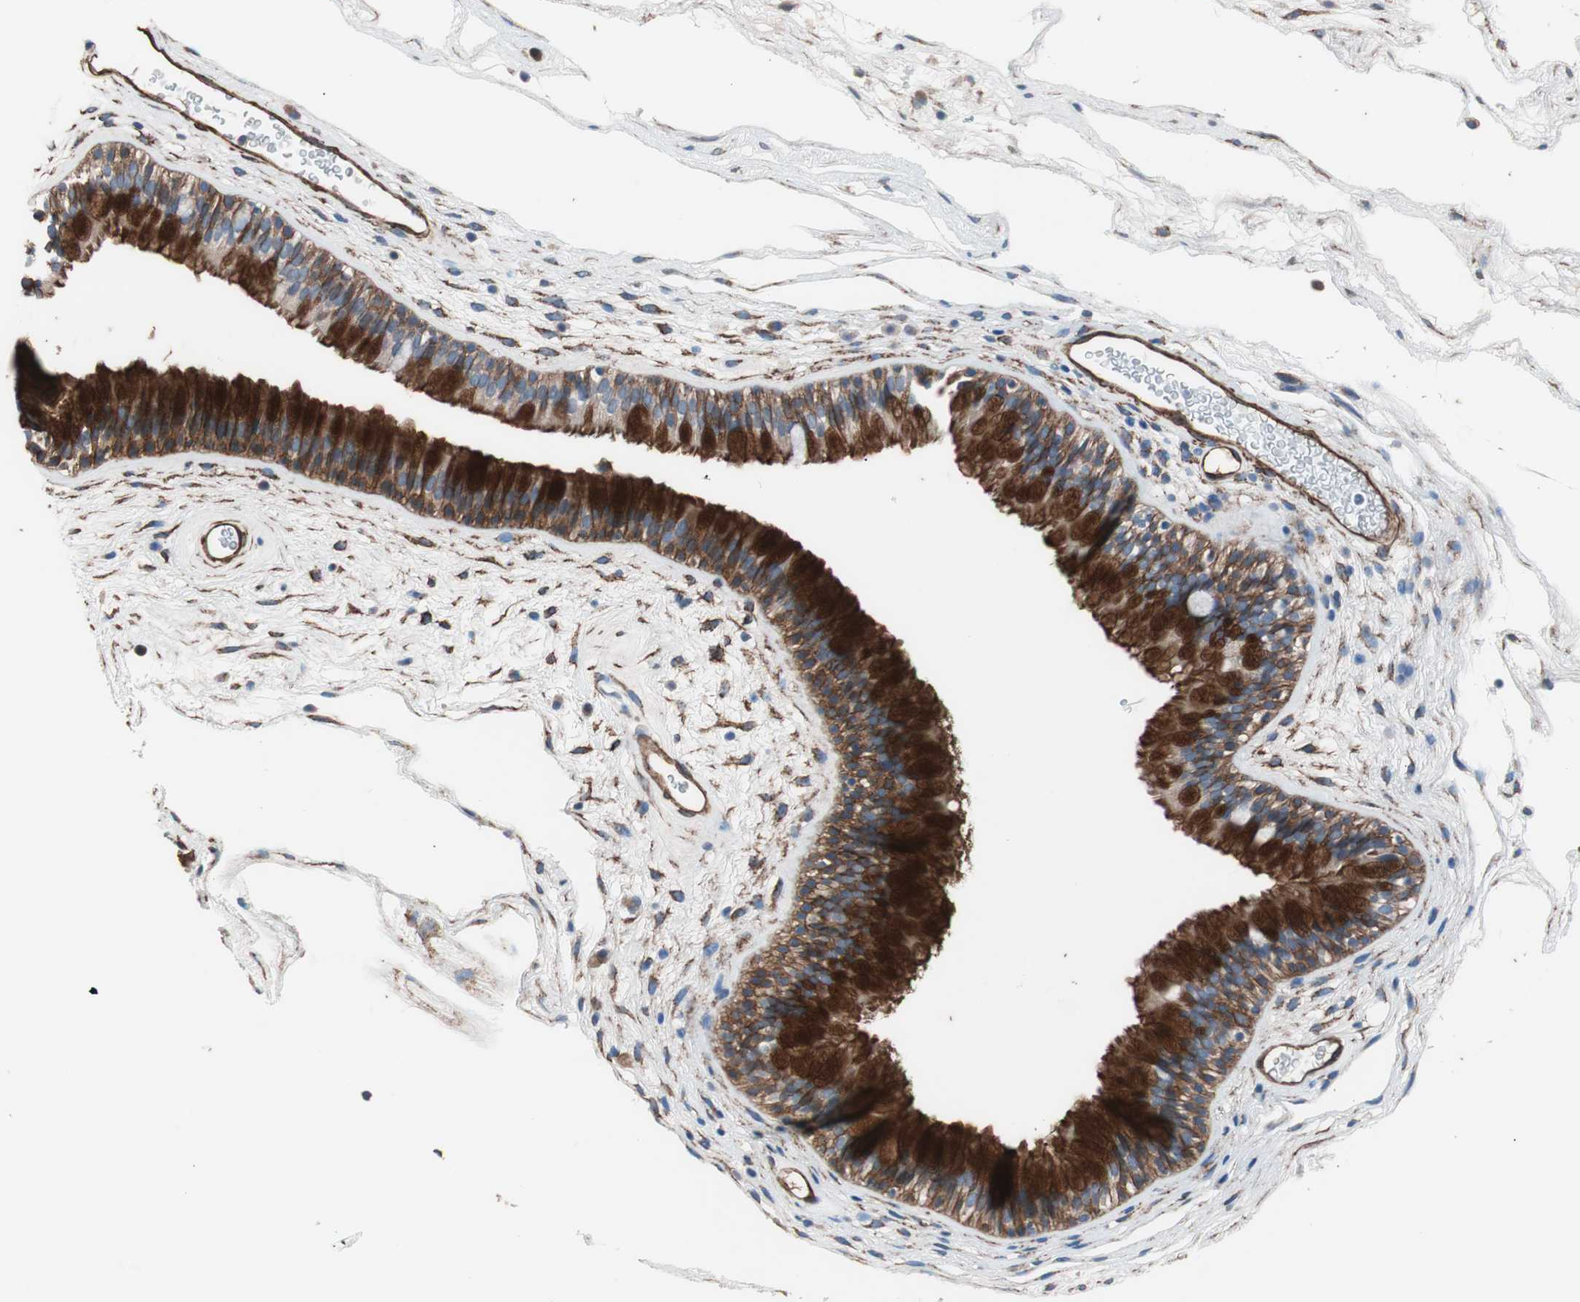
{"staining": {"intensity": "strong", "quantity": ">75%", "location": "cytoplasmic/membranous"}, "tissue": "nasopharynx", "cell_type": "Respiratory epithelial cells", "image_type": "normal", "snomed": [{"axis": "morphology", "description": "Normal tissue, NOS"}, {"axis": "morphology", "description": "Inflammation, NOS"}, {"axis": "topography", "description": "Nasopharynx"}], "caption": "Normal nasopharynx displays strong cytoplasmic/membranous expression in about >75% of respiratory epithelial cells.", "gene": "SPINT1", "patient": {"sex": "male", "age": 48}}